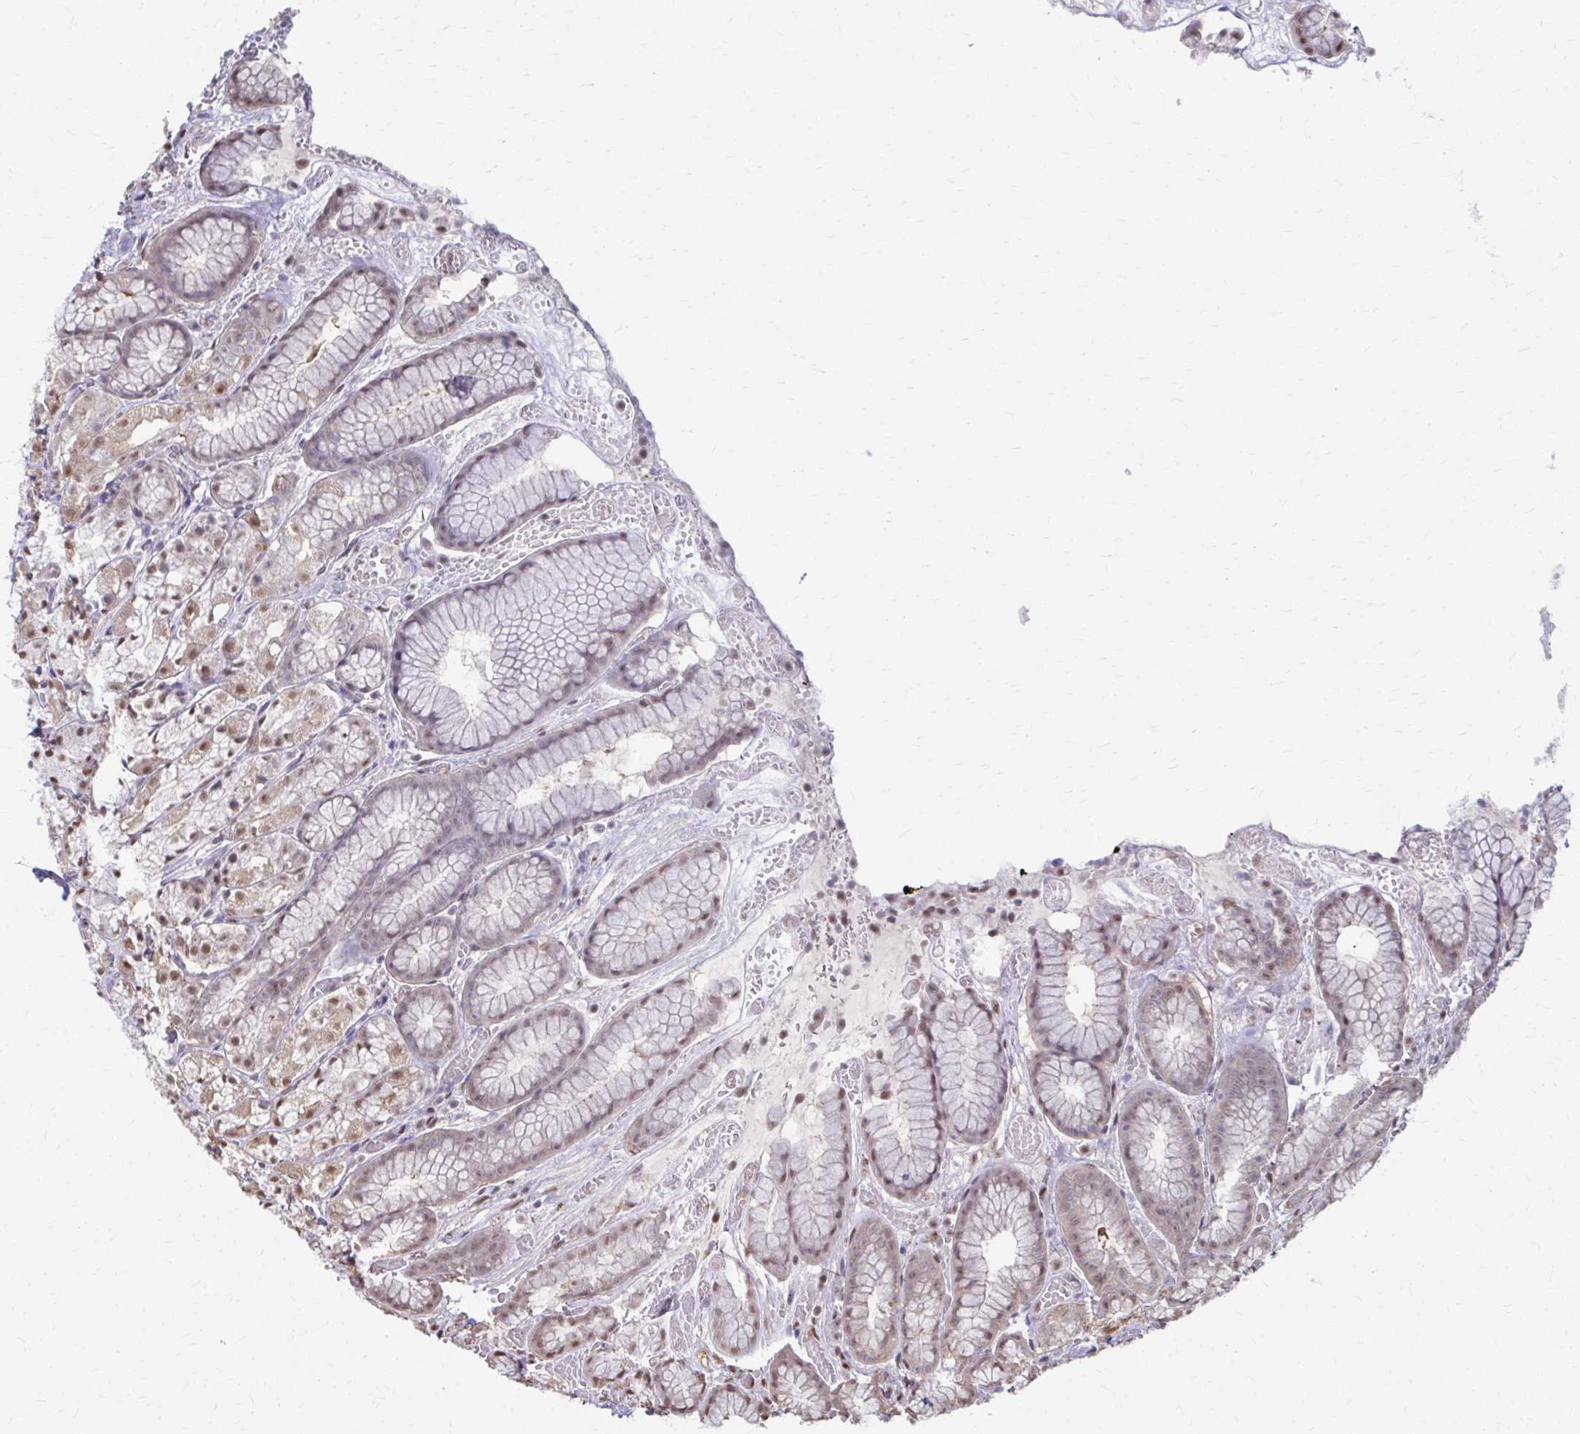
{"staining": {"intensity": "weak", "quantity": "25%-75%", "location": "nuclear"}, "tissue": "stomach", "cell_type": "Glandular cells", "image_type": "normal", "snomed": [{"axis": "morphology", "description": "Normal tissue, NOS"}, {"axis": "topography", "description": "Smooth muscle"}, {"axis": "topography", "description": "Stomach"}], "caption": "Immunohistochemistry (IHC) image of normal stomach: human stomach stained using immunohistochemistry (IHC) reveals low levels of weak protein expression localized specifically in the nuclear of glandular cells, appearing as a nuclear brown color.", "gene": "ING4", "patient": {"sex": "male", "age": 70}}